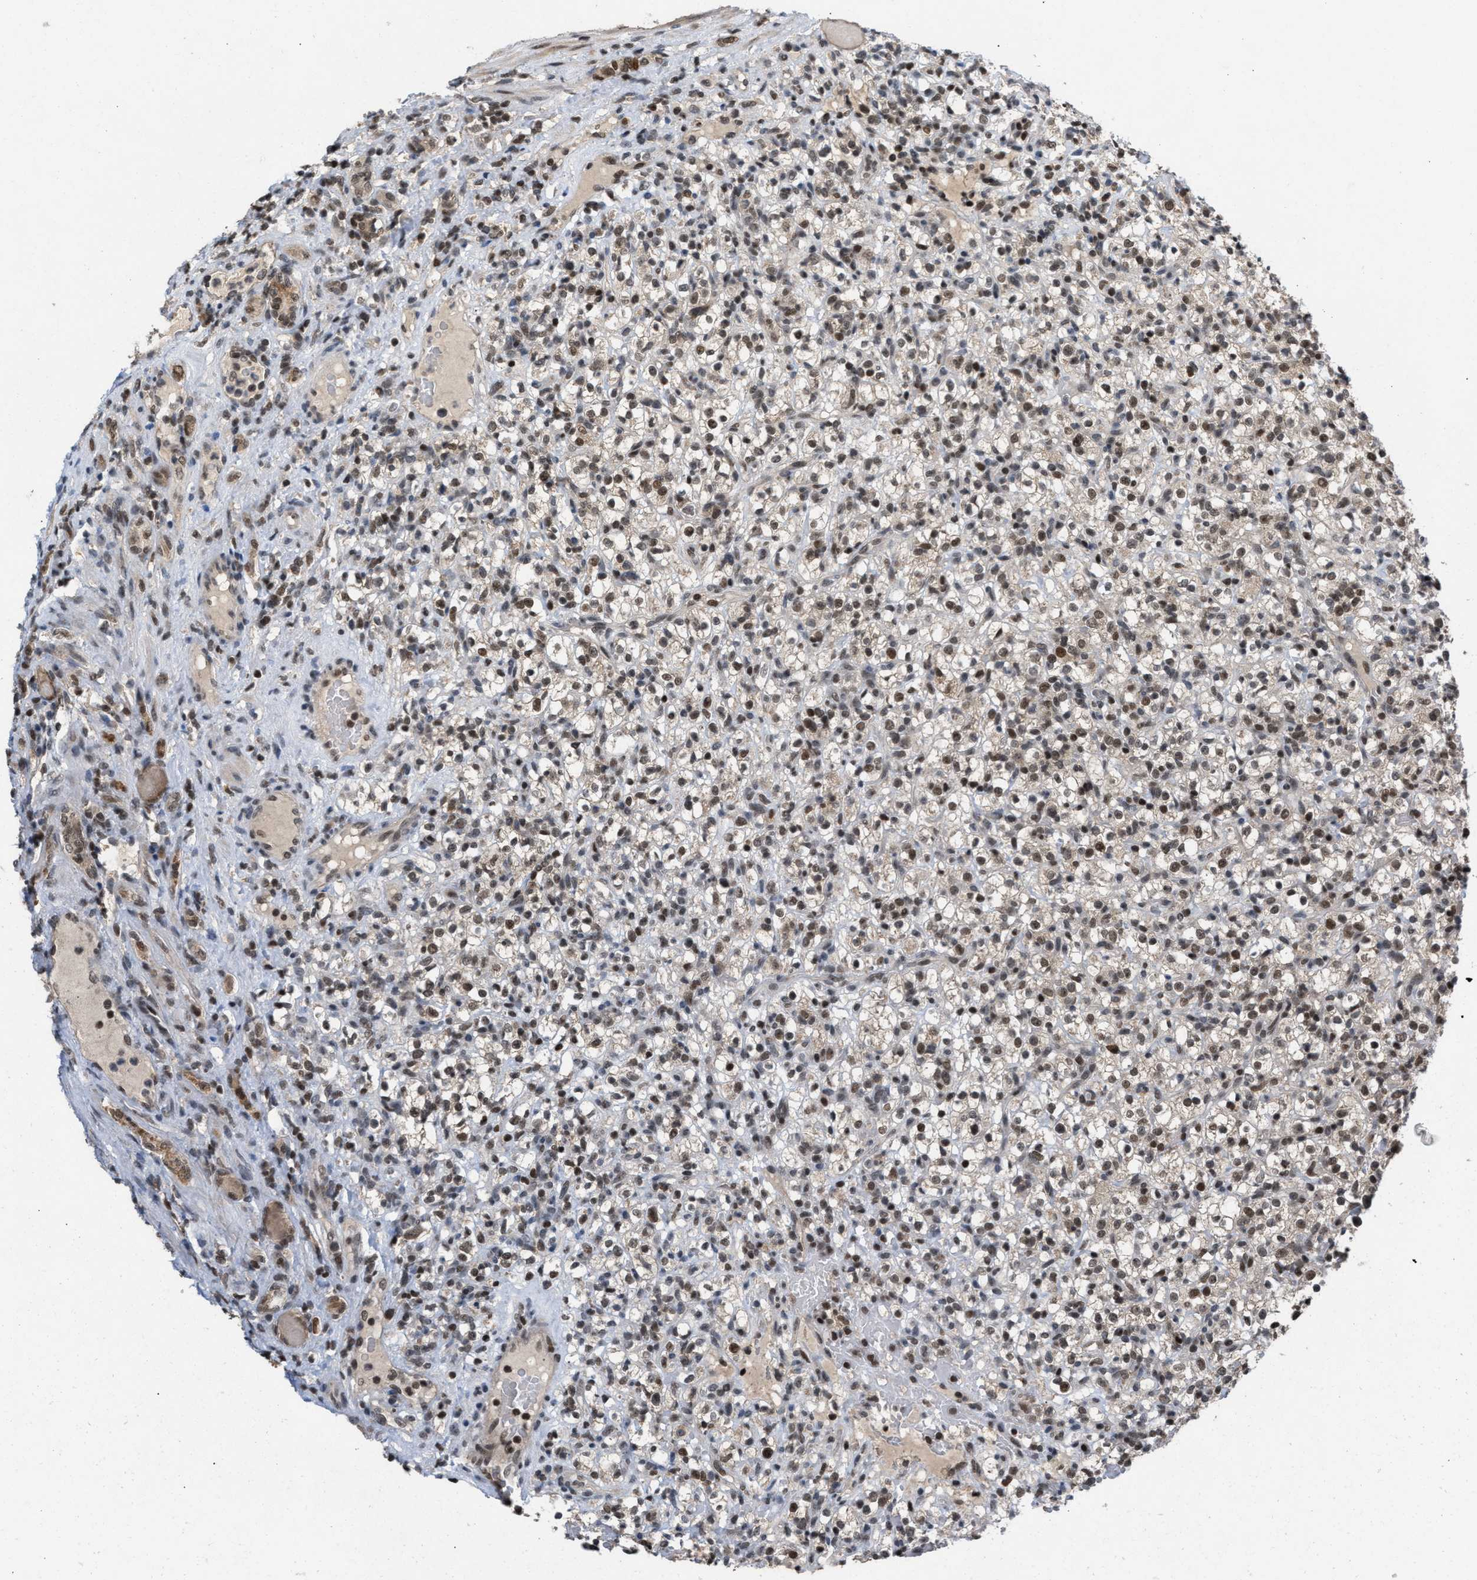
{"staining": {"intensity": "moderate", "quantity": ">75%", "location": "nuclear"}, "tissue": "renal cancer", "cell_type": "Tumor cells", "image_type": "cancer", "snomed": [{"axis": "morphology", "description": "Normal tissue, NOS"}, {"axis": "morphology", "description": "Adenocarcinoma, NOS"}, {"axis": "topography", "description": "Kidney"}], "caption": "Immunohistochemistry (IHC) image of neoplastic tissue: human renal cancer stained using immunohistochemistry displays medium levels of moderate protein expression localized specifically in the nuclear of tumor cells, appearing as a nuclear brown color.", "gene": "C9orf78", "patient": {"sex": "female", "age": 72}}